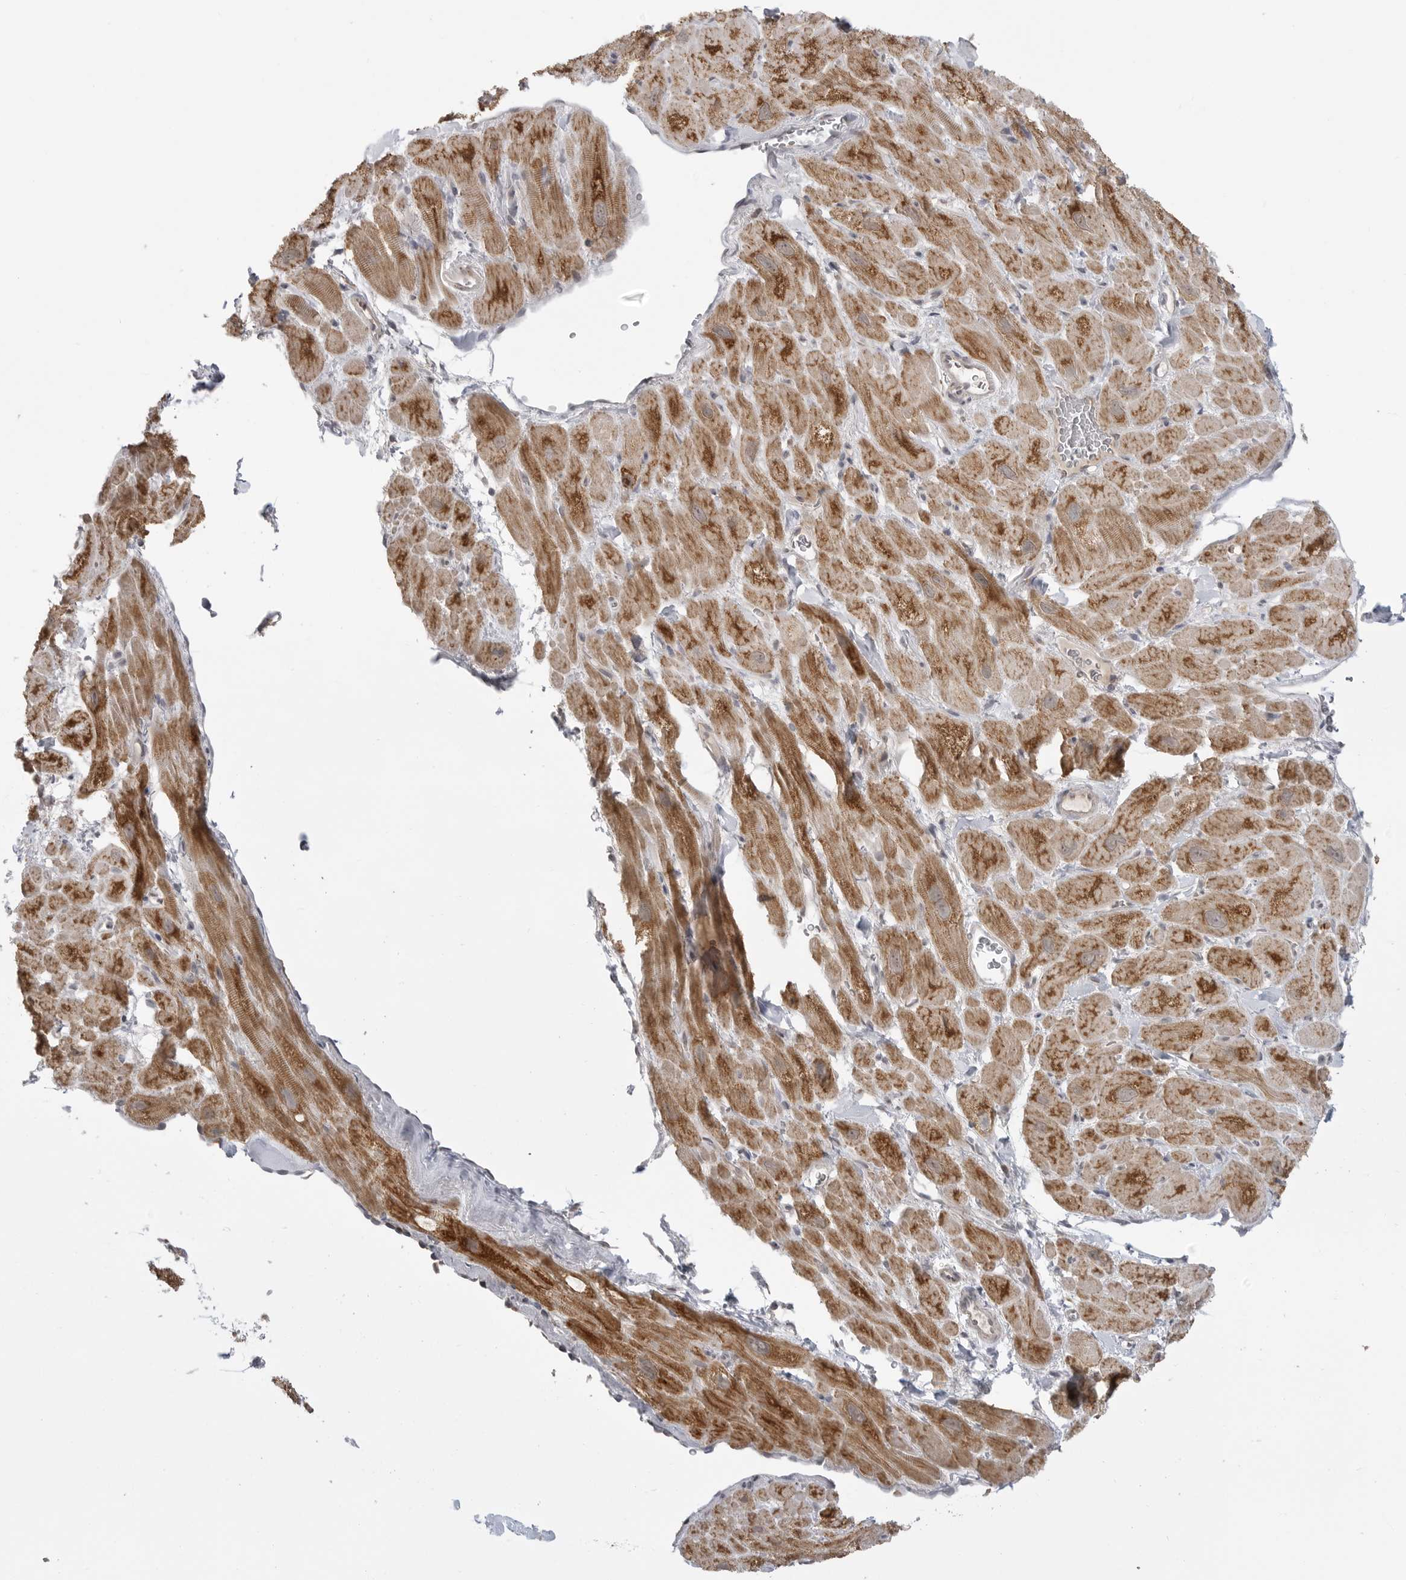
{"staining": {"intensity": "moderate", "quantity": "25%-75%", "location": "cytoplasmic/membranous"}, "tissue": "heart muscle", "cell_type": "Cardiomyocytes", "image_type": "normal", "snomed": [{"axis": "morphology", "description": "Normal tissue, NOS"}, {"axis": "topography", "description": "Heart"}], "caption": "Protein staining reveals moderate cytoplasmic/membranous positivity in approximately 25%-75% of cardiomyocytes in normal heart muscle. (IHC, brightfield microscopy, high magnification).", "gene": "KALRN", "patient": {"sex": "male", "age": 49}}